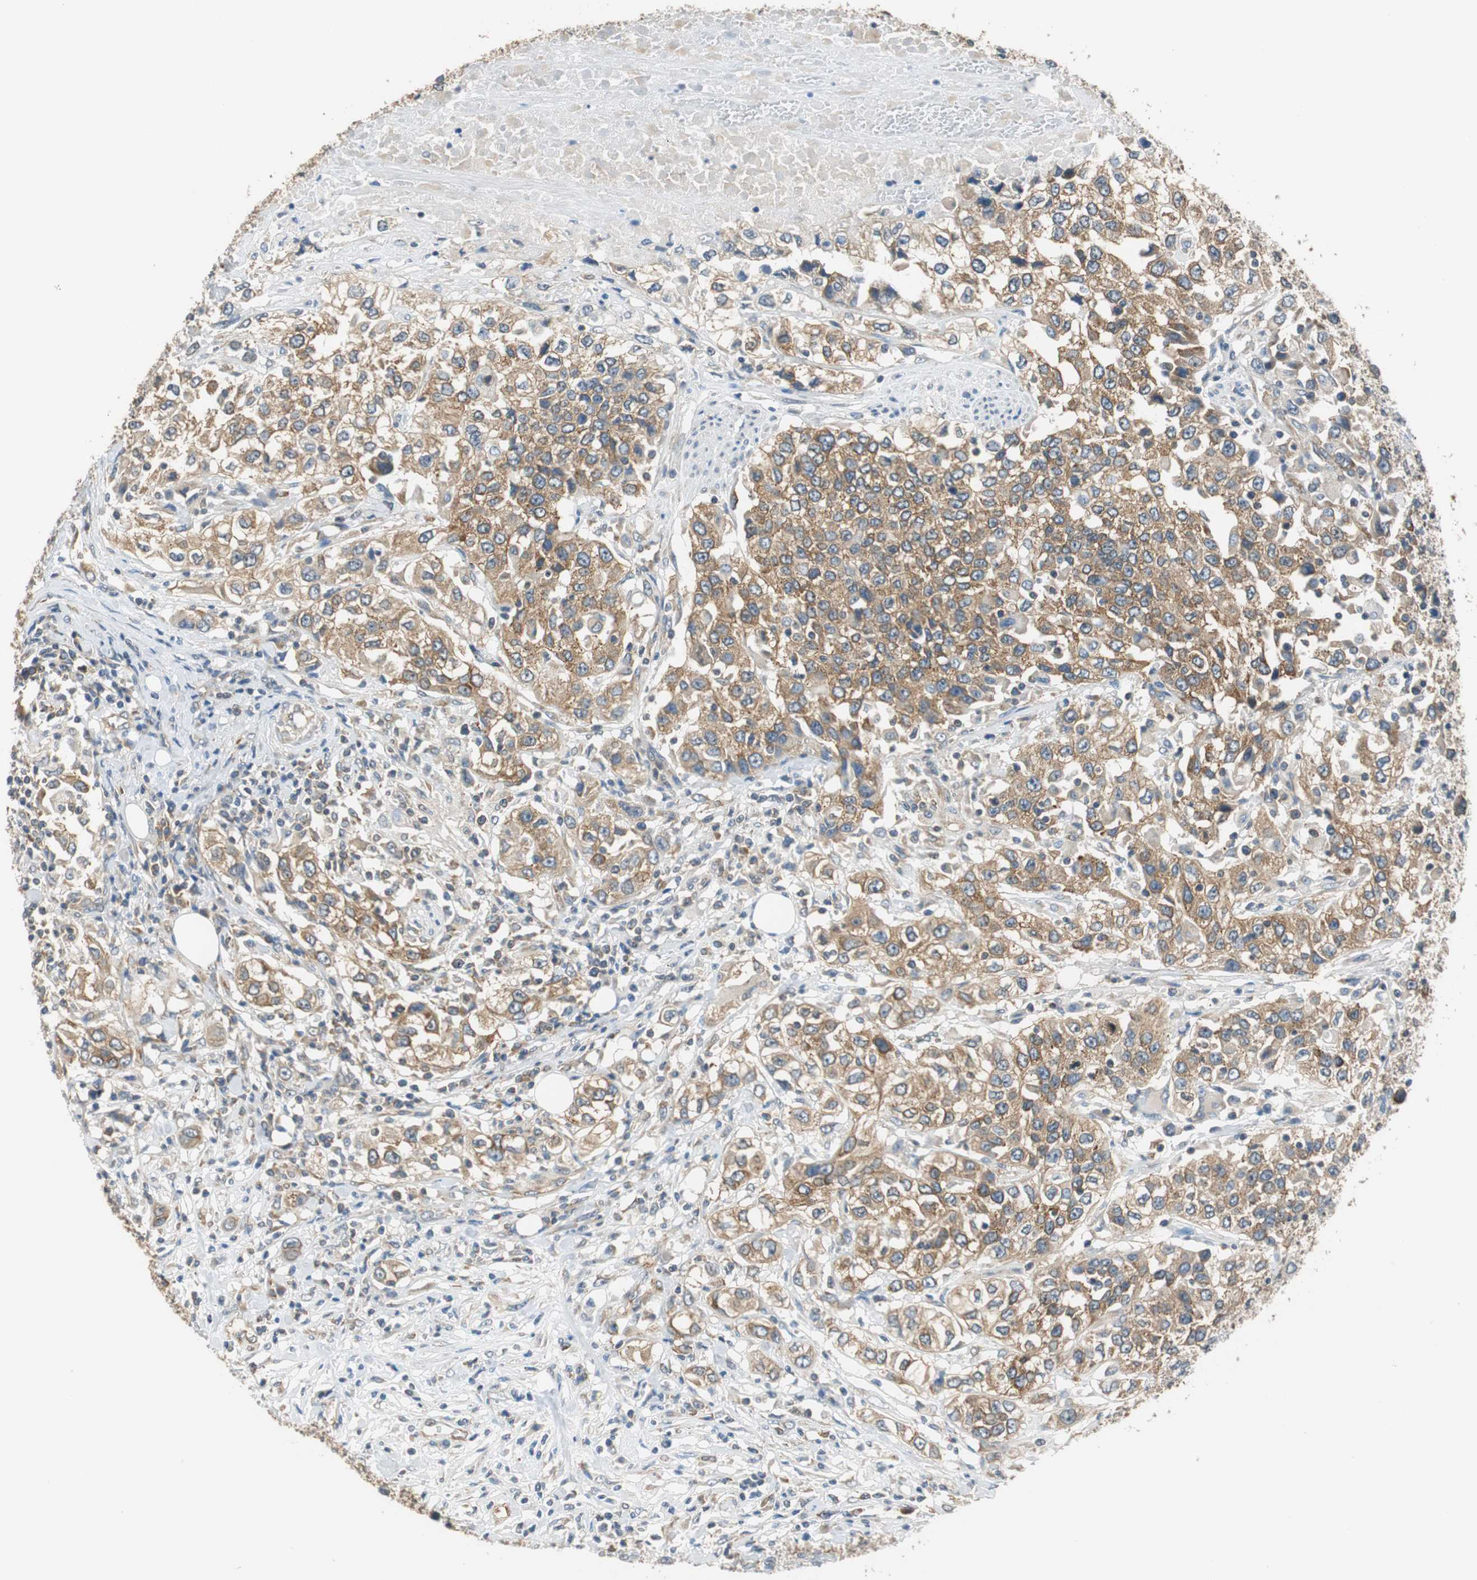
{"staining": {"intensity": "moderate", "quantity": ">75%", "location": "cytoplasmic/membranous"}, "tissue": "urothelial cancer", "cell_type": "Tumor cells", "image_type": "cancer", "snomed": [{"axis": "morphology", "description": "Urothelial carcinoma, High grade"}, {"axis": "topography", "description": "Urinary bladder"}], "caption": "A histopathology image showing moderate cytoplasmic/membranous staining in about >75% of tumor cells in urothelial cancer, as visualized by brown immunohistochemical staining.", "gene": "CNOT3", "patient": {"sex": "female", "age": 80}}